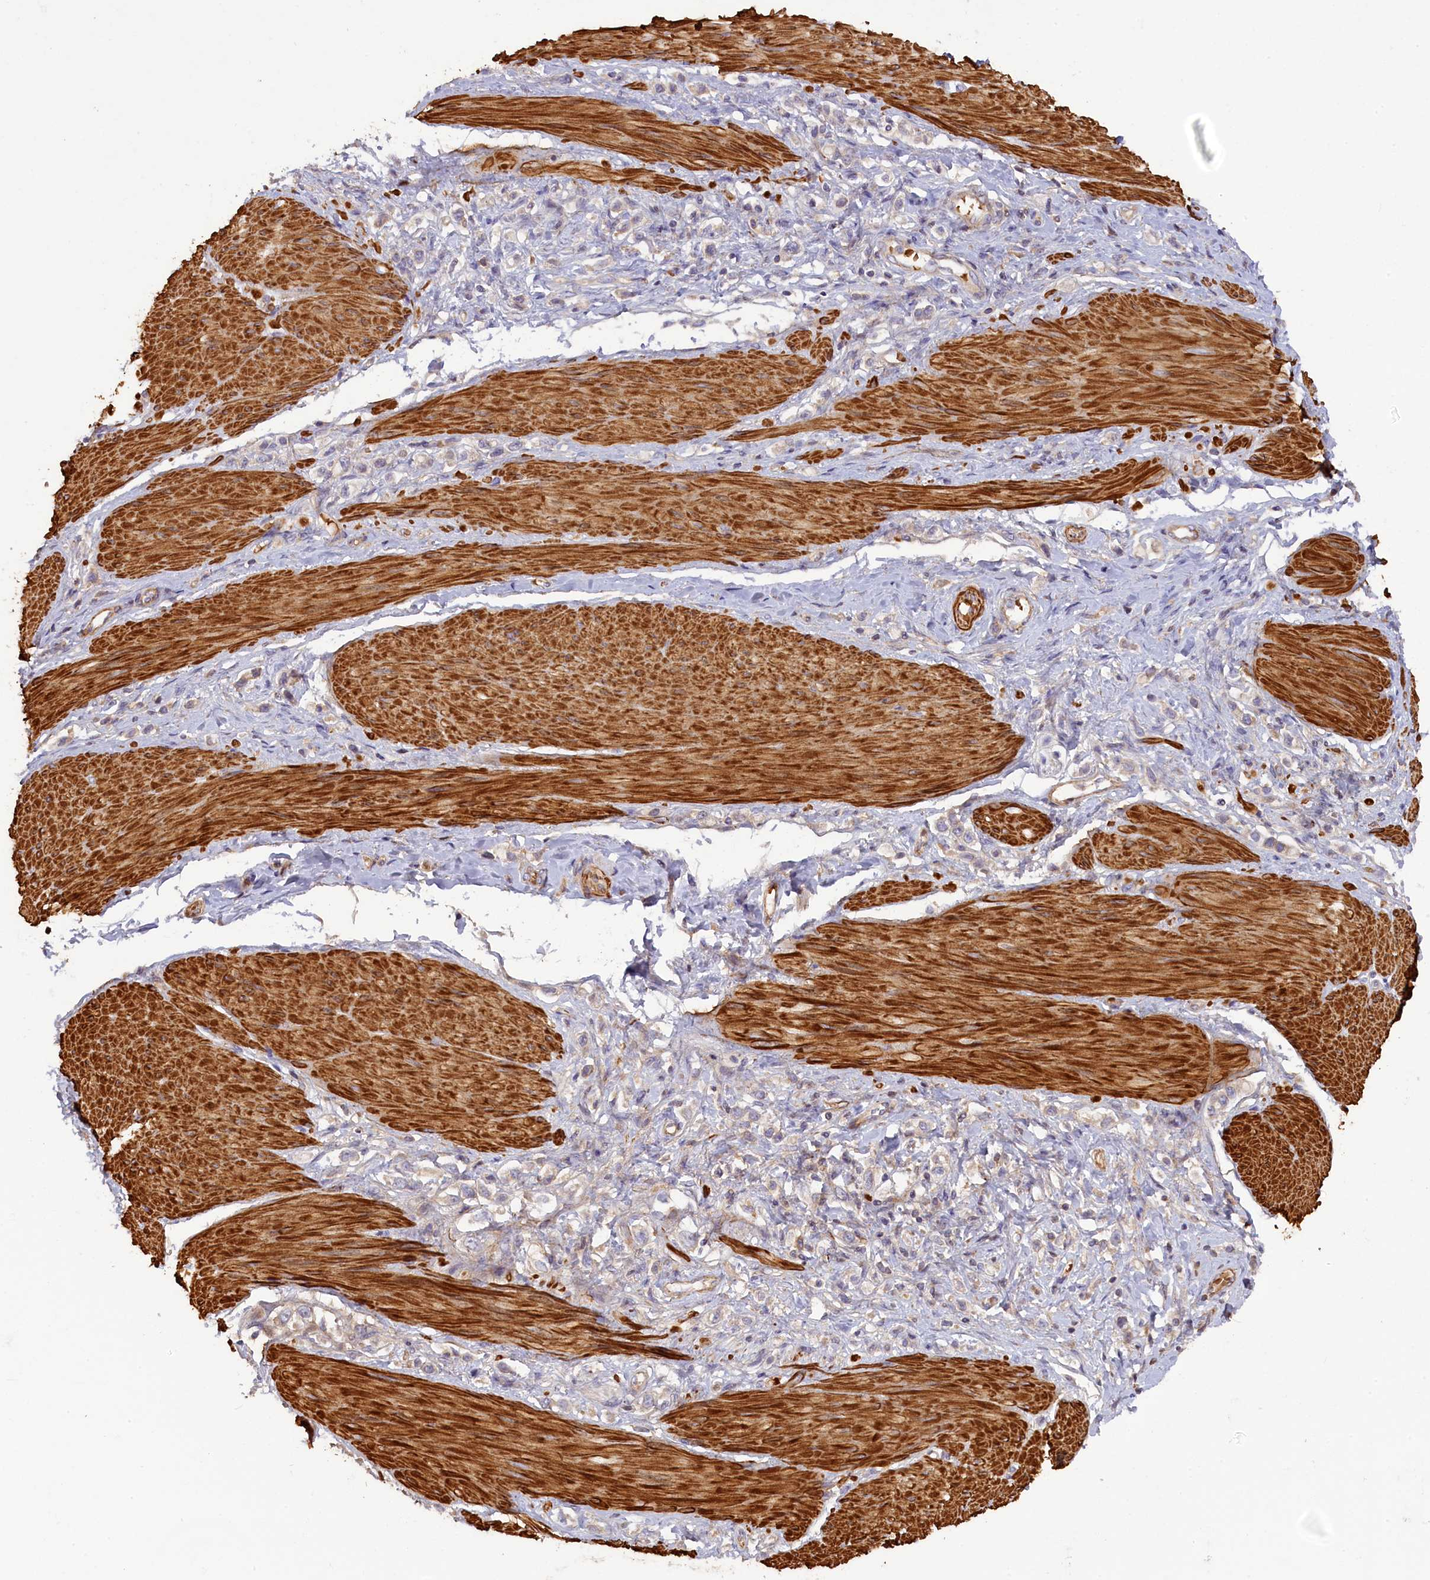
{"staining": {"intensity": "negative", "quantity": "none", "location": "none"}, "tissue": "stomach cancer", "cell_type": "Tumor cells", "image_type": "cancer", "snomed": [{"axis": "morphology", "description": "Adenocarcinoma, NOS"}, {"axis": "topography", "description": "Stomach"}], "caption": "The micrograph displays no significant expression in tumor cells of stomach cancer. (Stains: DAB (3,3'-diaminobenzidine) immunohistochemistry (IHC) with hematoxylin counter stain, Microscopy: brightfield microscopy at high magnification).", "gene": "FUZ", "patient": {"sex": "female", "age": 65}}